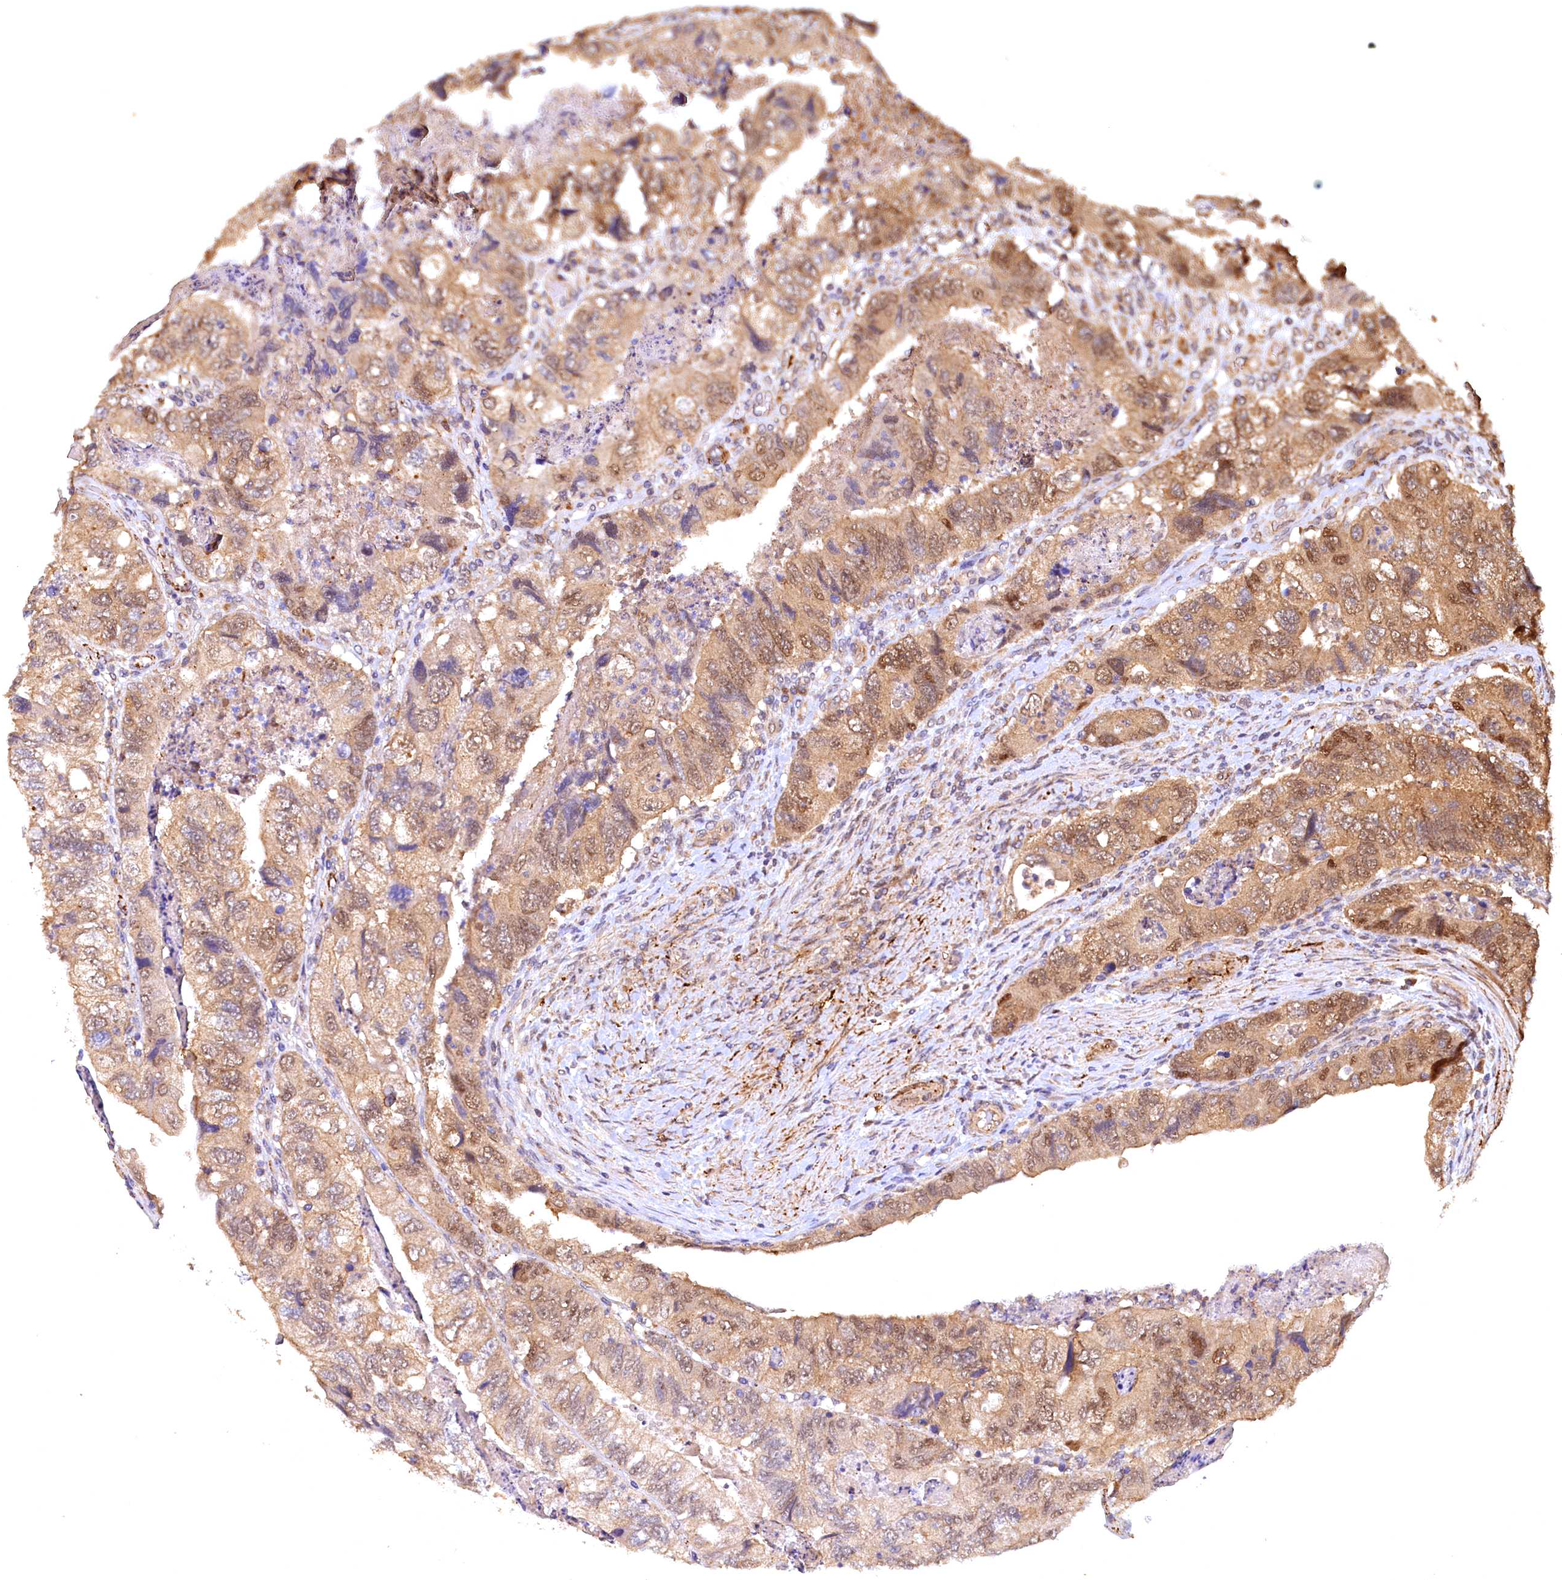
{"staining": {"intensity": "moderate", "quantity": ">75%", "location": "cytoplasmic/membranous,nuclear"}, "tissue": "colorectal cancer", "cell_type": "Tumor cells", "image_type": "cancer", "snomed": [{"axis": "morphology", "description": "Adenocarcinoma, NOS"}, {"axis": "topography", "description": "Rectum"}], "caption": "A brown stain shows moderate cytoplasmic/membranous and nuclear positivity of a protein in human adenocarcinoma (colorectal) tumor cells. (Brightfield microscopy of DAB IHC at high magnification).", "gene": "UBL7", "patient": {"sex": "male", "age": 63}}